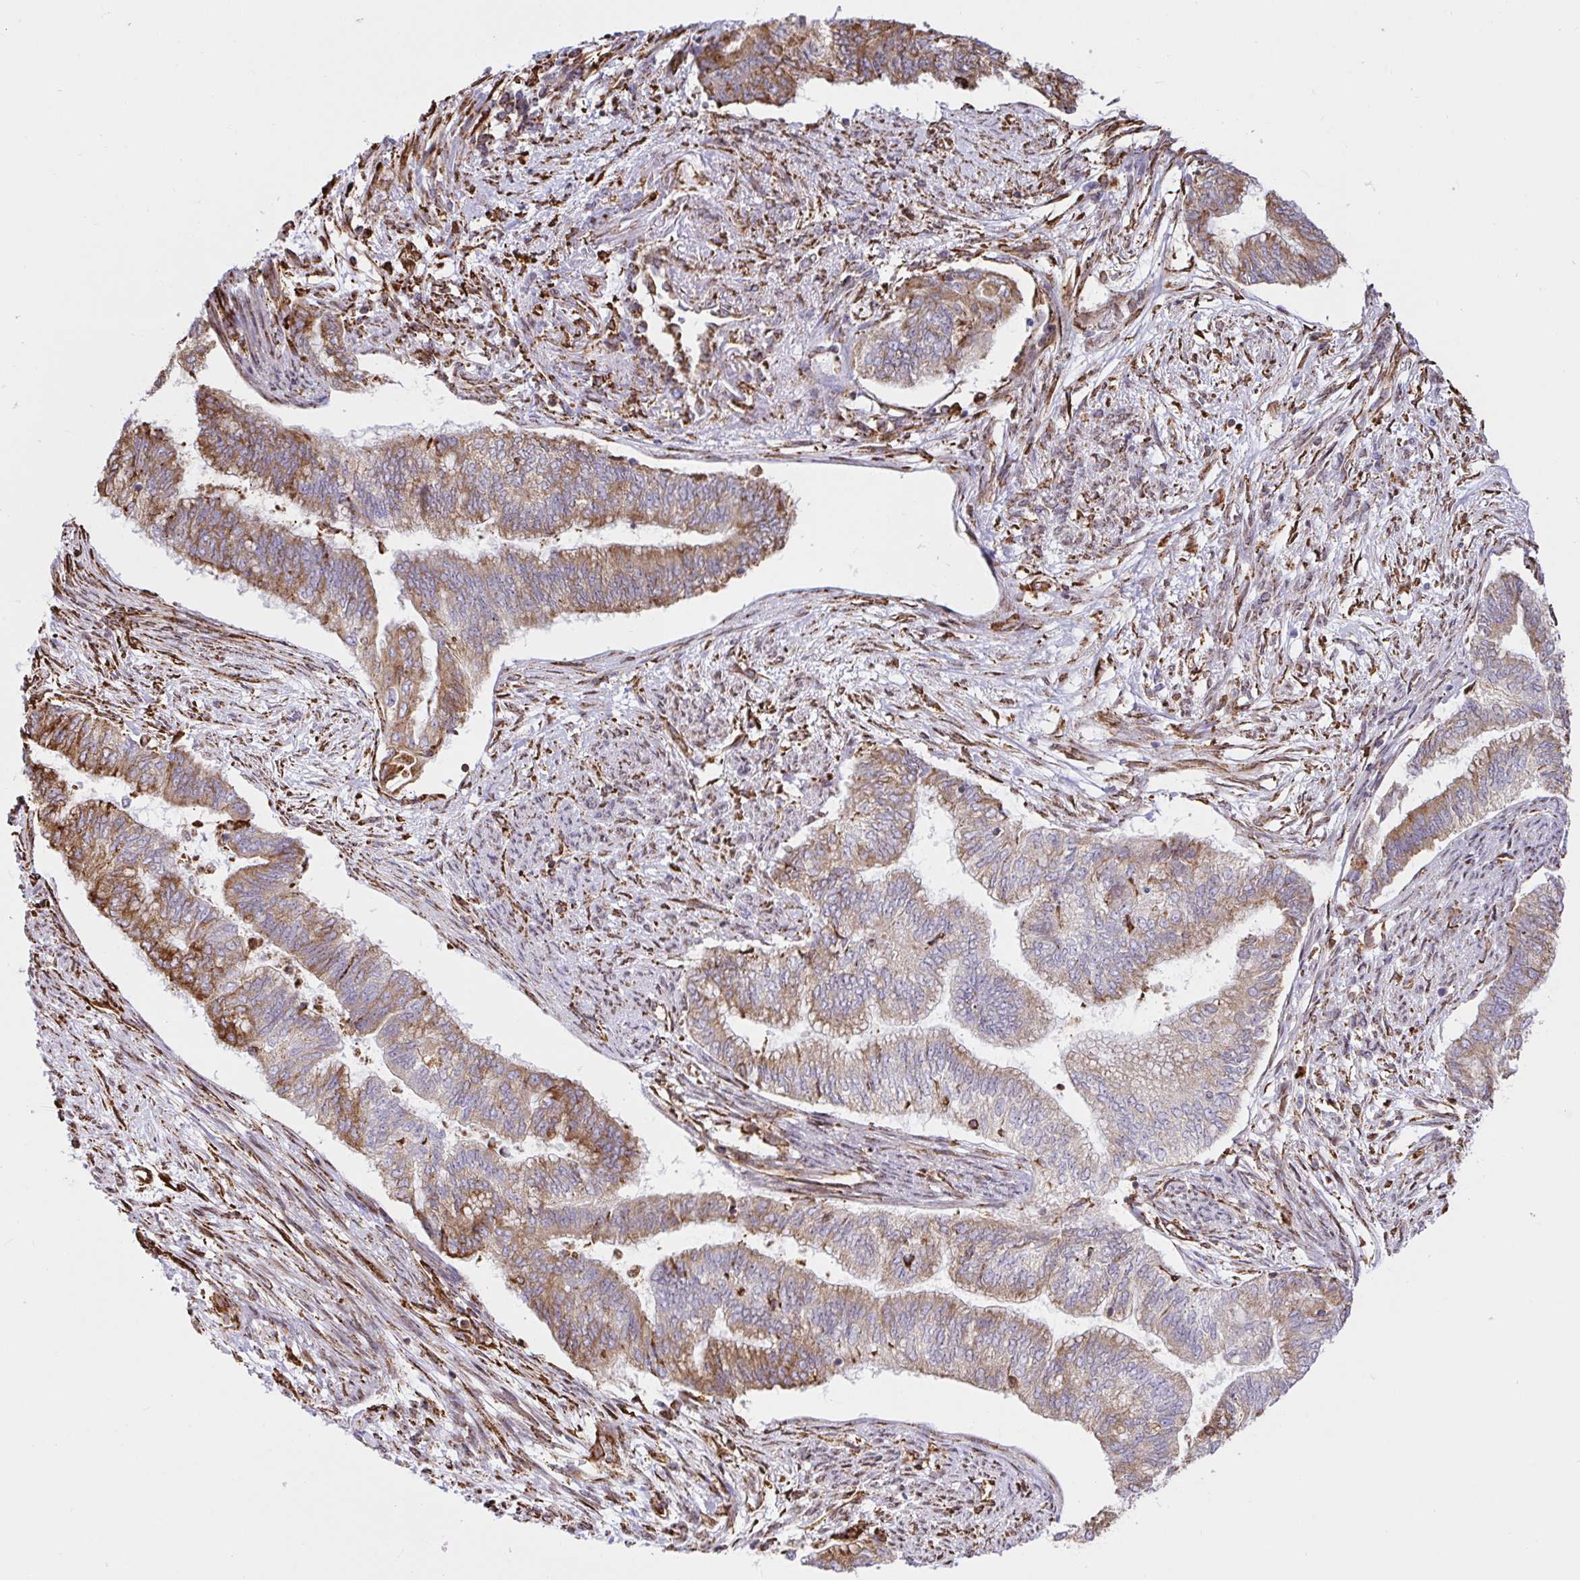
{"staining": {"intensity": "moderate", "quantity": "25%-75%", "location": "cytoplasmic/membranous"}, "tissue": "endometrial cancer", "cell_type": "Tumor cells", "image_type": "cancer", "snomed": [{"axis": "morphology", "description": "Adenocarcinoma, NOS"}, {"axis": "topography", "description": "Endometrium"}], "caption": "DAB (3,3'-diaminobenzidine) immunohistochemical staining of adenocarcinoma (endometrial) shows moderate cytoplasmic/membranous protein positivity in approximately 25%-75% of tumor cells.", "gene": "CLGN", "patient": {"sex": "female", "age": 65}}